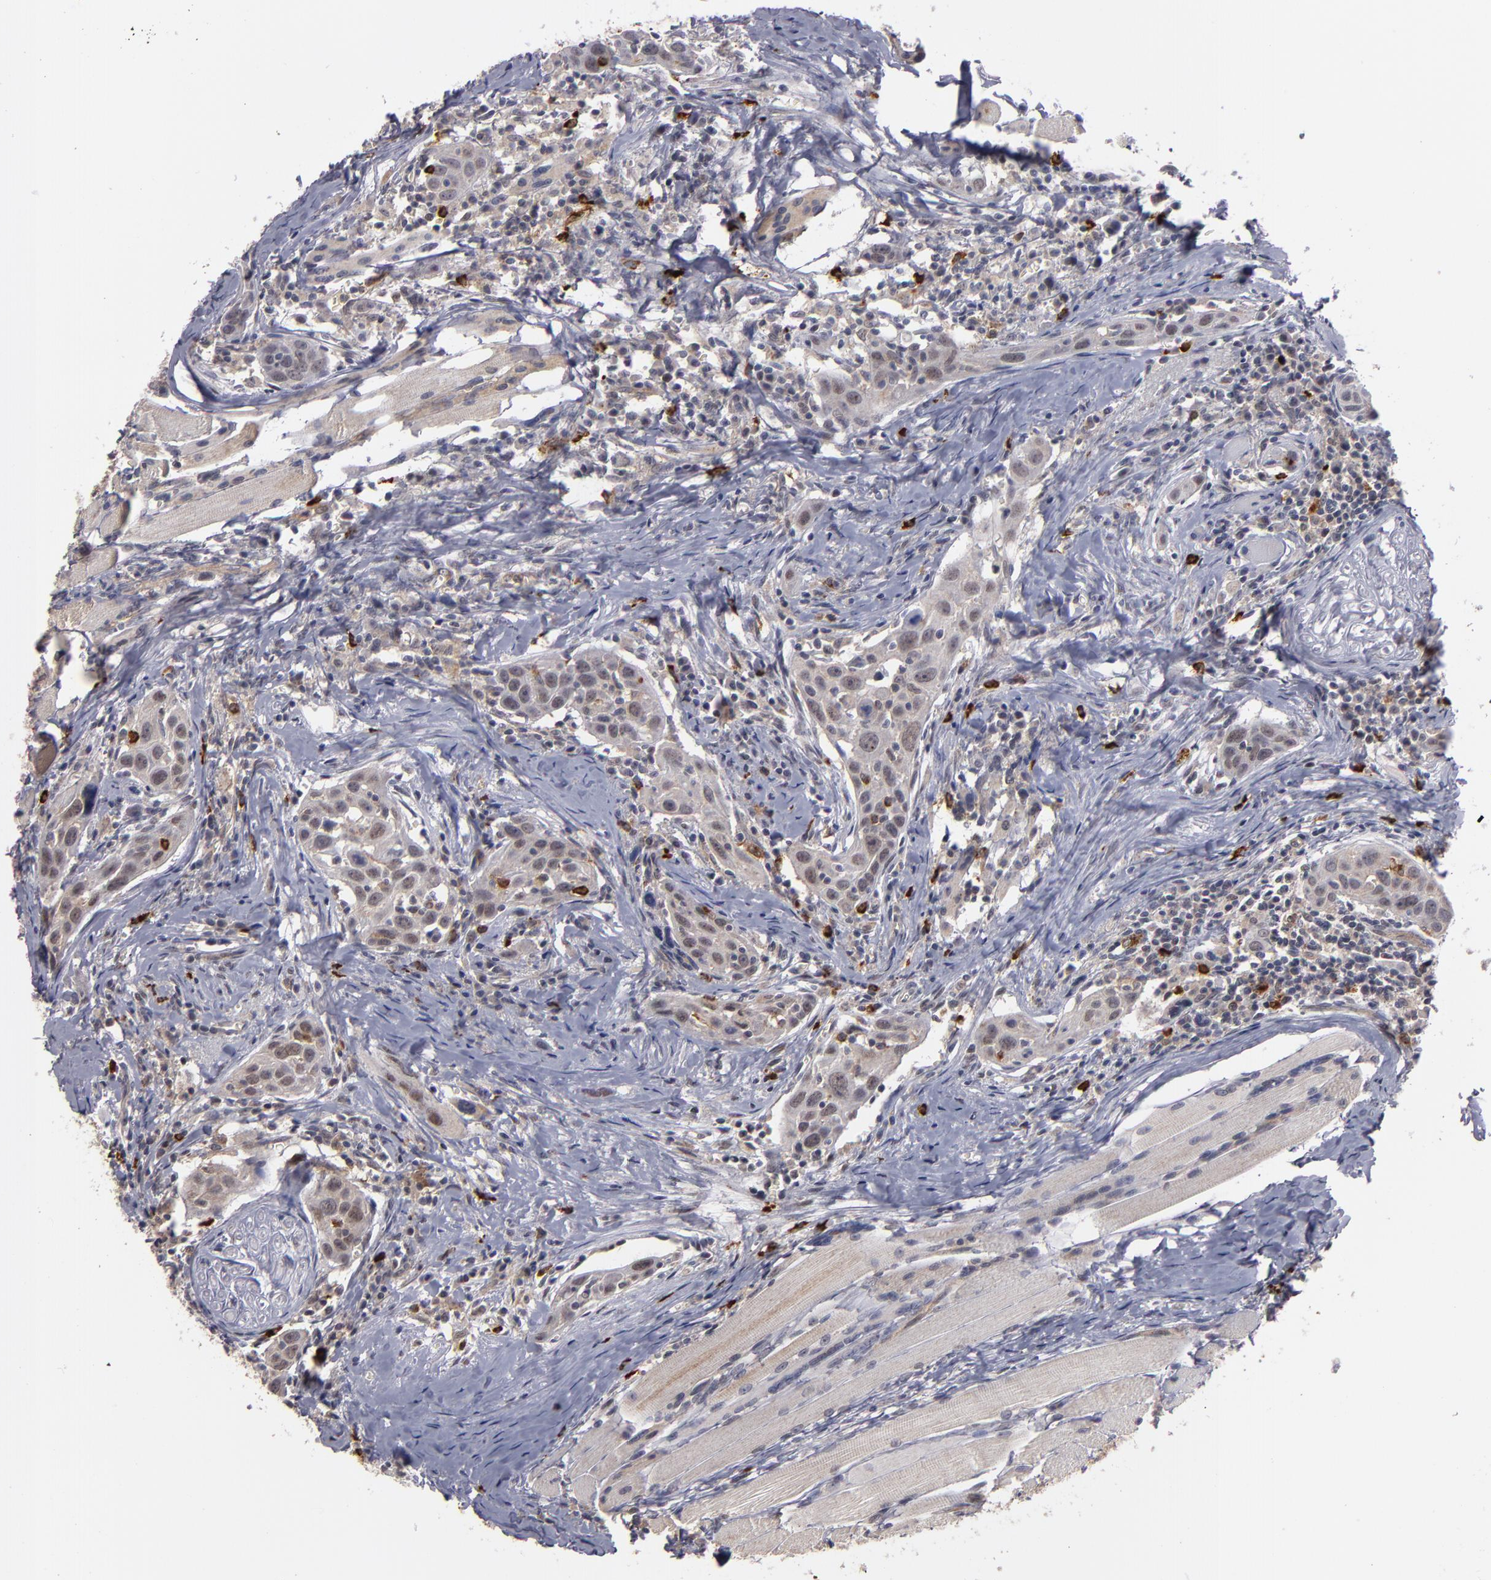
{"staining": {"intensity": "weak", "quantity": ">75%", "location": "cytoplasmic/membranous,nuclear"}, "tissue": "head and neck cancer", "cell_type": "Tumor cells", "image_type": "cancer", "snomed": [{"axis": "morphology", "description": "Squamous cell carcinoma, NOS"}, {"axis": "topography", "description": "Oral tissue"}, {"axis": "topography", "description": "Head-Neck"}], "caption": "Immunohistochemistry (IHC) (DAB) staining of head and neck squamous cell carcinoma demonstrates weak cytoplasmic/membranous and nuclear protein staining in about >75% of tumor cells.", "gene": "STX3", "patient": {"sex": "female", "age": 50}}